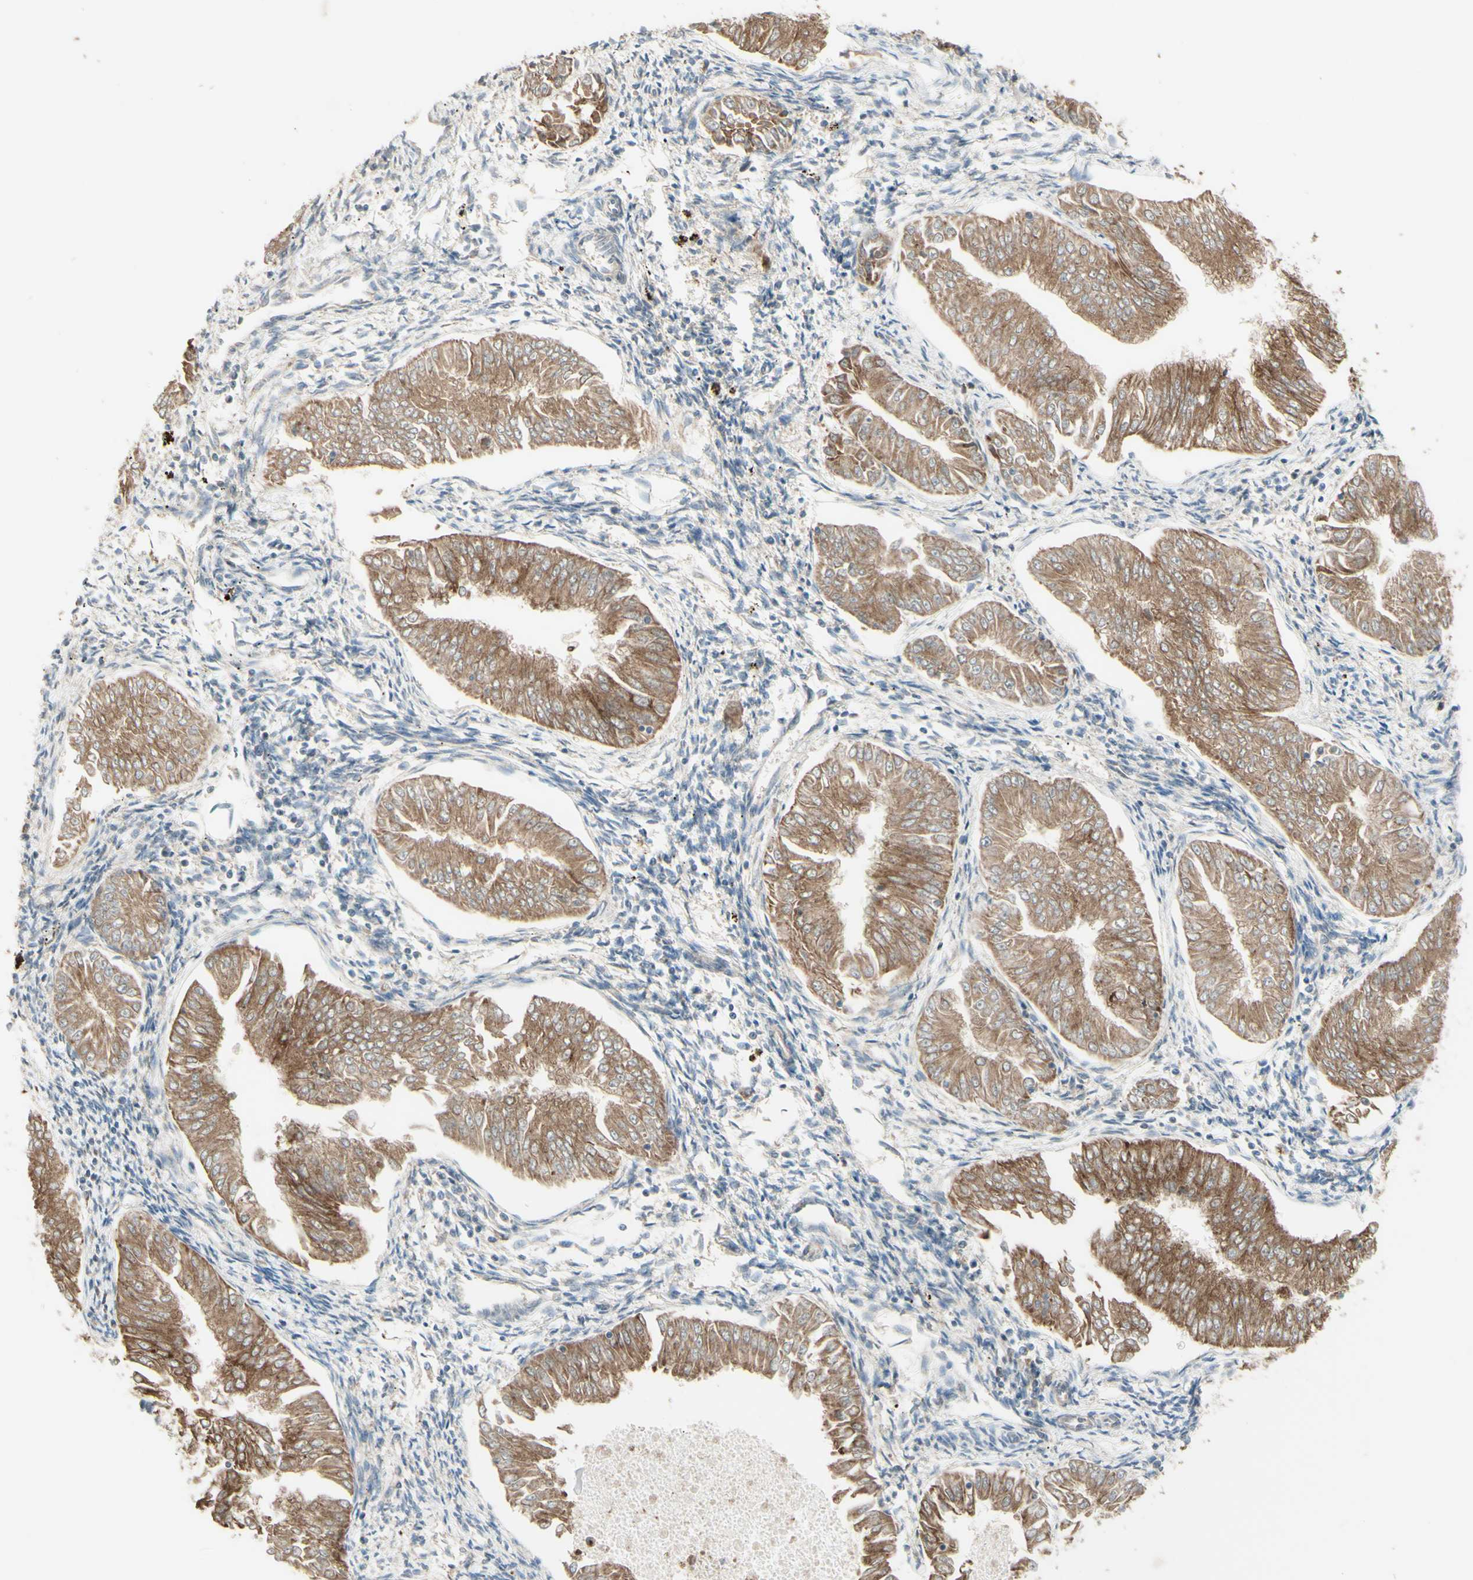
{"staining": {"intensity": "moderate", "quantity": ">75%", "location": "cytoplasmic/membranous"}, "tissue": "endometrial cancer", "cell_type": "Tumor cells", "image_type": "cancer", "snomed": [{"axis": "morphology", "description": "Adenocarcinoma, NOS"}, {"axis": "topography", "description": "Endometrium"}], "caption": "This image displays immunohistochemistry staining of endometrial cancer, with medium moderate cytoplasmic/membranous positivity in about >75% of tumor cells.", "gene": "DHRS3", "patient": {"sex": "female", "age": 53}}